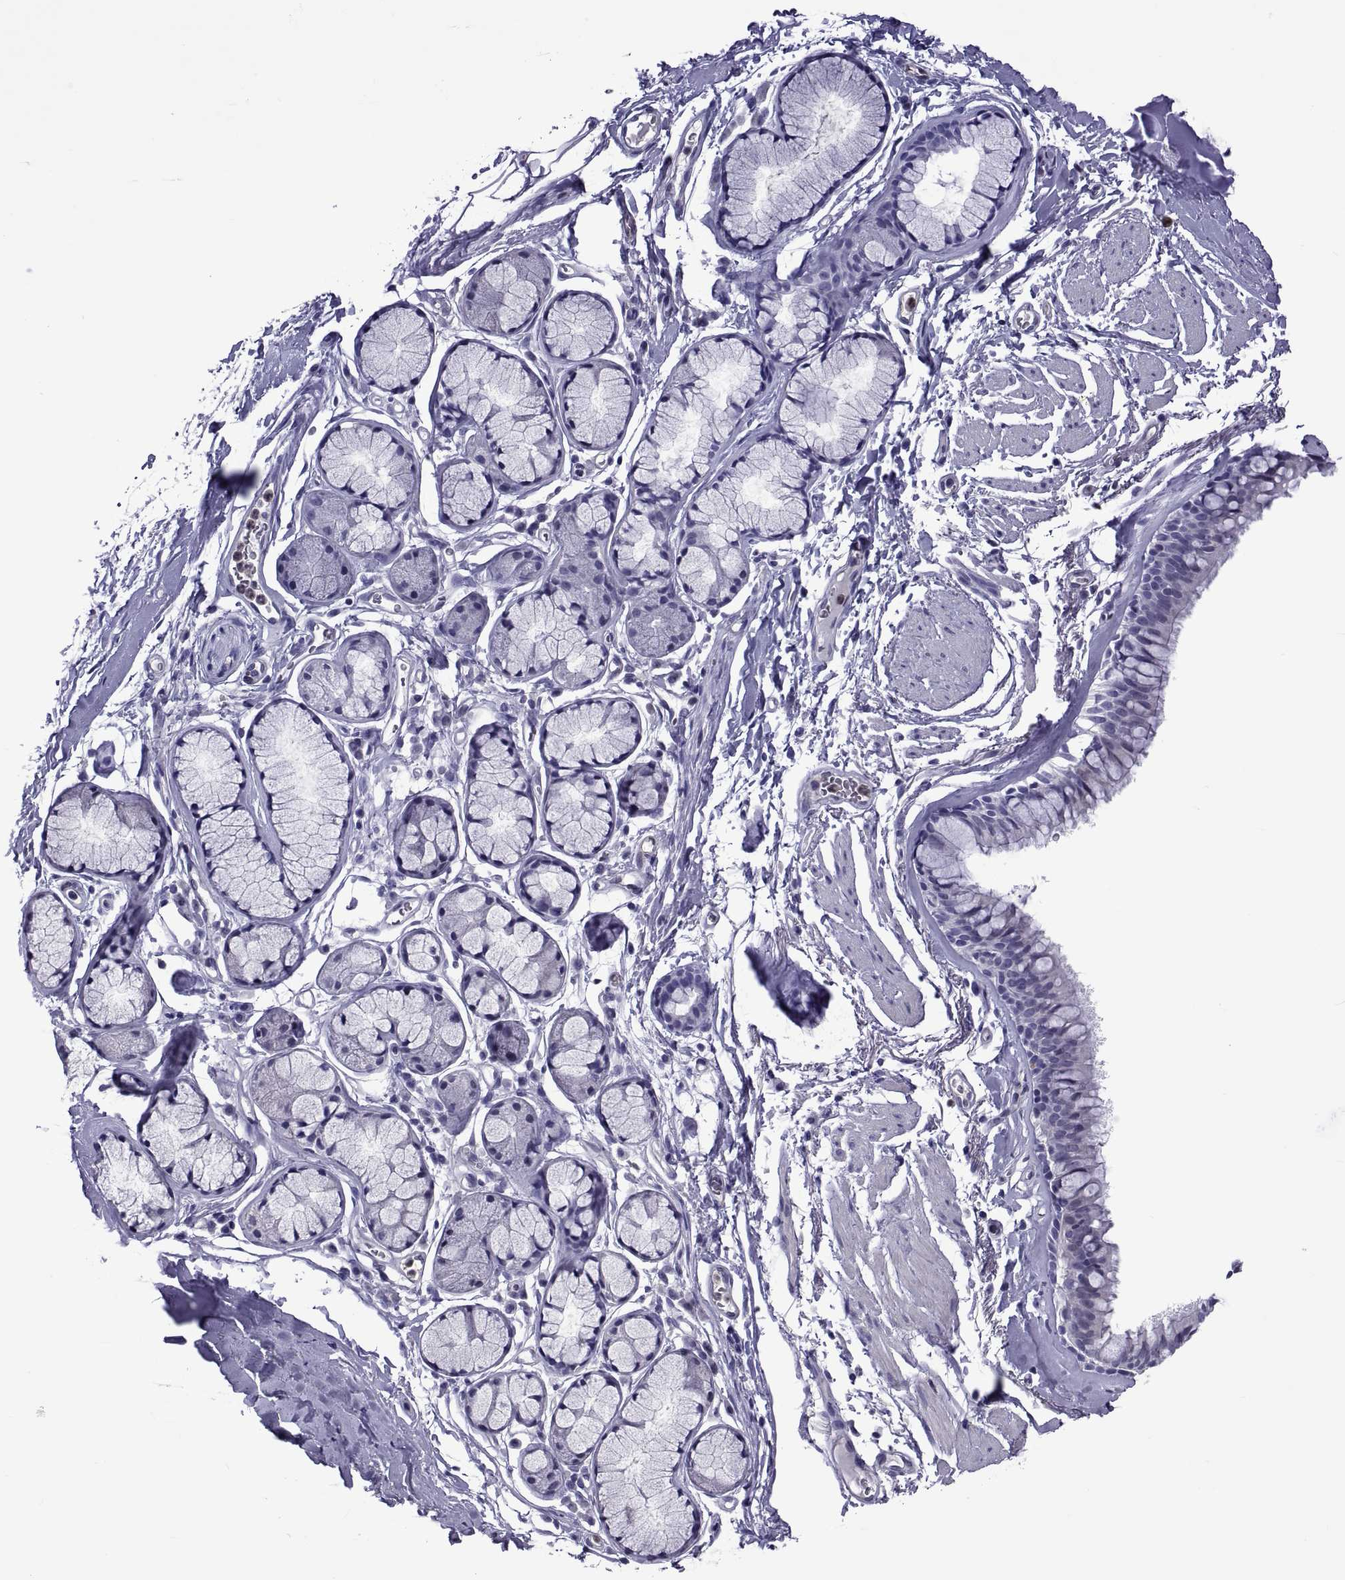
{"staining": {"intensity": "negative", "quantity": "none", "location": "none"}, "tissue": "bronchus", "cell_type": "Respiratory epithelial cells", "image_type": "normal", "snomed": [{"axis": "morphology", "description": "Normal tissue, NOS"}, {"axis": "morphology", "description": "Squamous cell carcinoma, NOS"}, {"axis": "topography", "description": "Cartilage tissue"}, {"axis": "topography", "description": "Bronchus"}], "caption": "An immunohistochemistry histopathology image of unremarkable bronchus is shown. There is no staining in respiratory epithelial cells of bronchus.", "gene": "LCN9", "patient": {"sex": "male", "age": 72}}